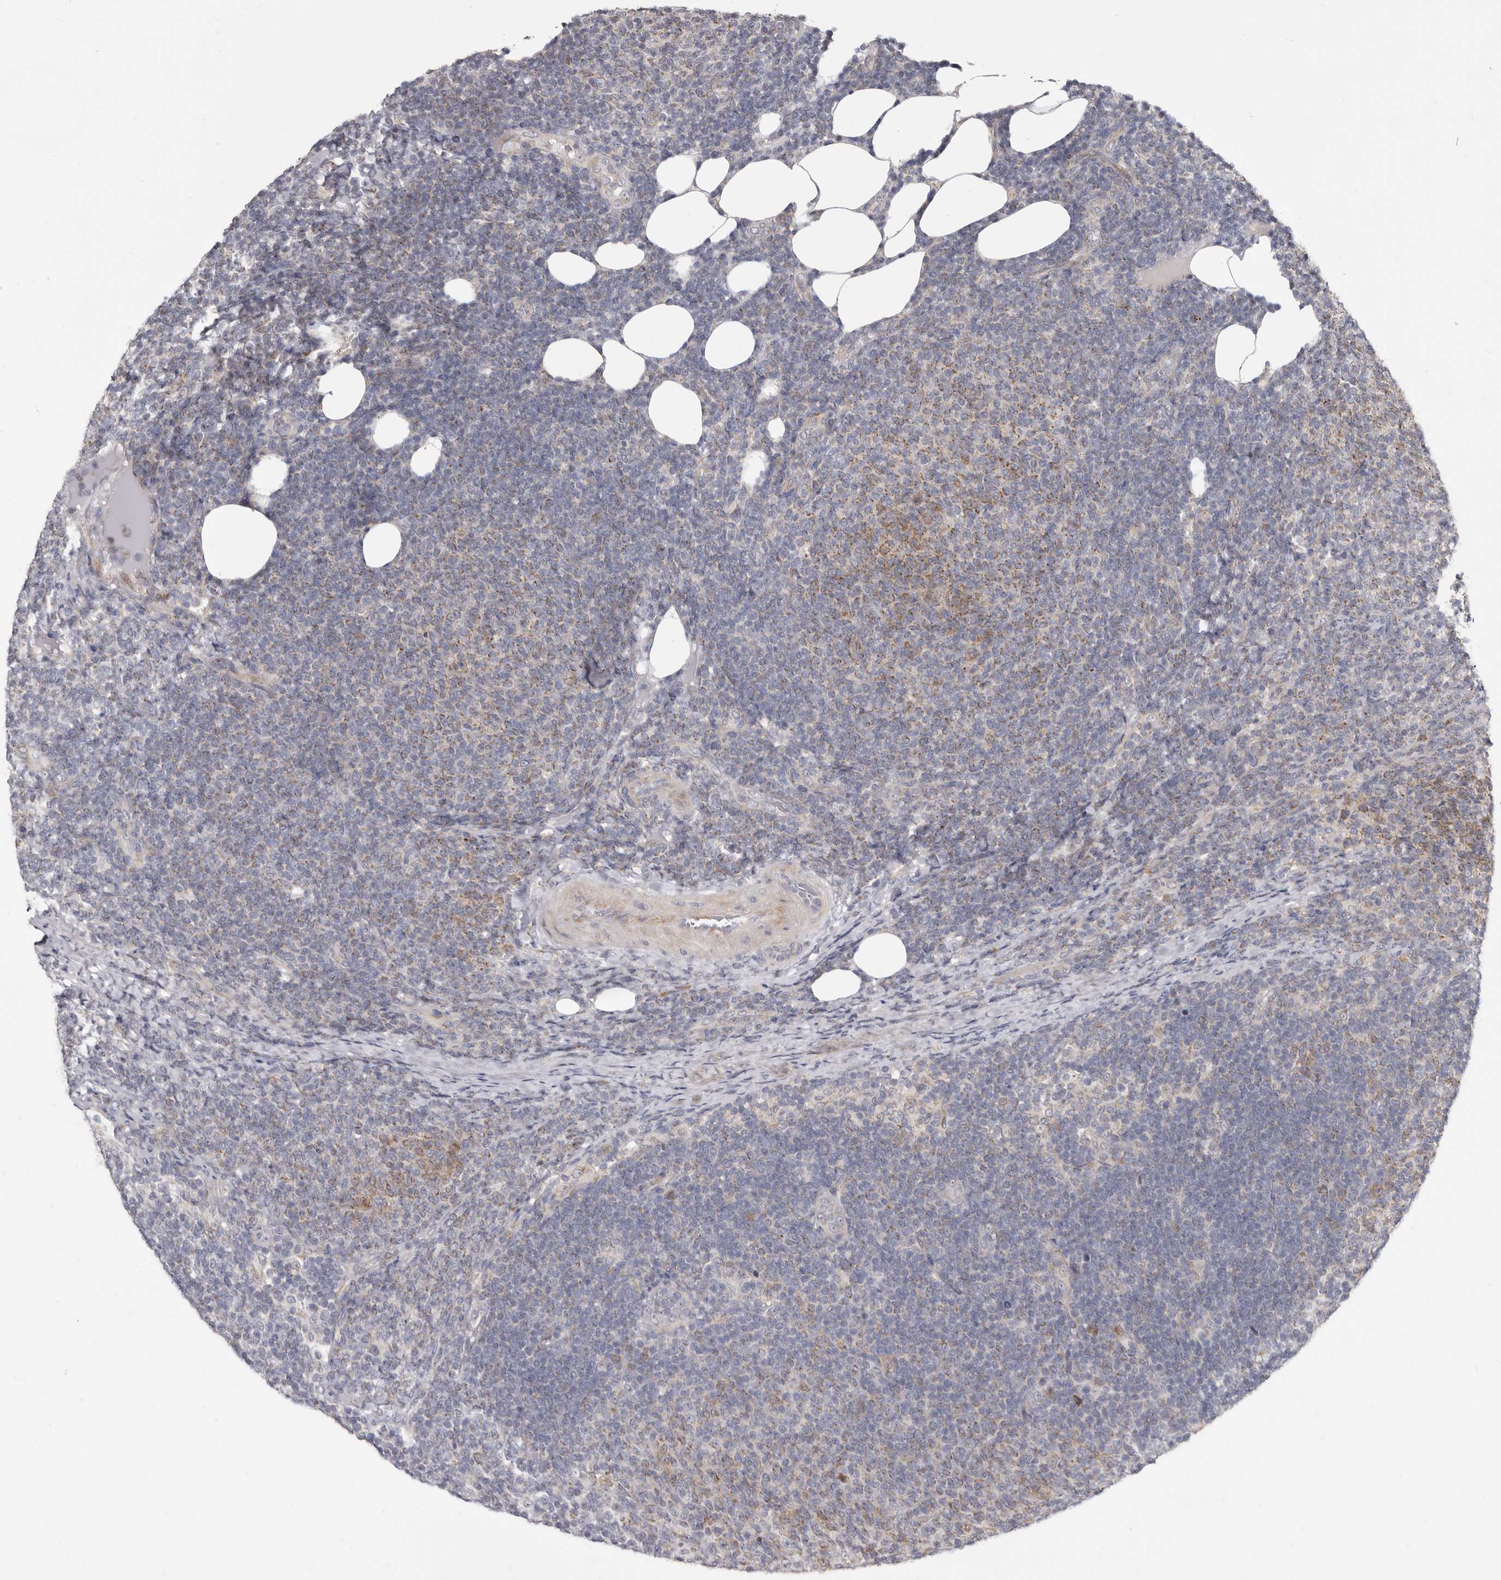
{"staining": {"intensity": "negative", "quantity": "none", "location": "none"}, "tissue": "lymphoma", "cell_type": "Tumor cells", "image_type": "cancer", "snomed": [{"axis": "morphology", "description": "Malignant lymphoma, non-Hodgkin's type, Low grade"}, {"axis": "topography", "description": "Lymph node"}], "caption": "Immunohistochemical staining of lymphoma shows no significant expression in tumor cells.", "gene": "SMC4", "patient": {"sex": "male", "age": 66}}